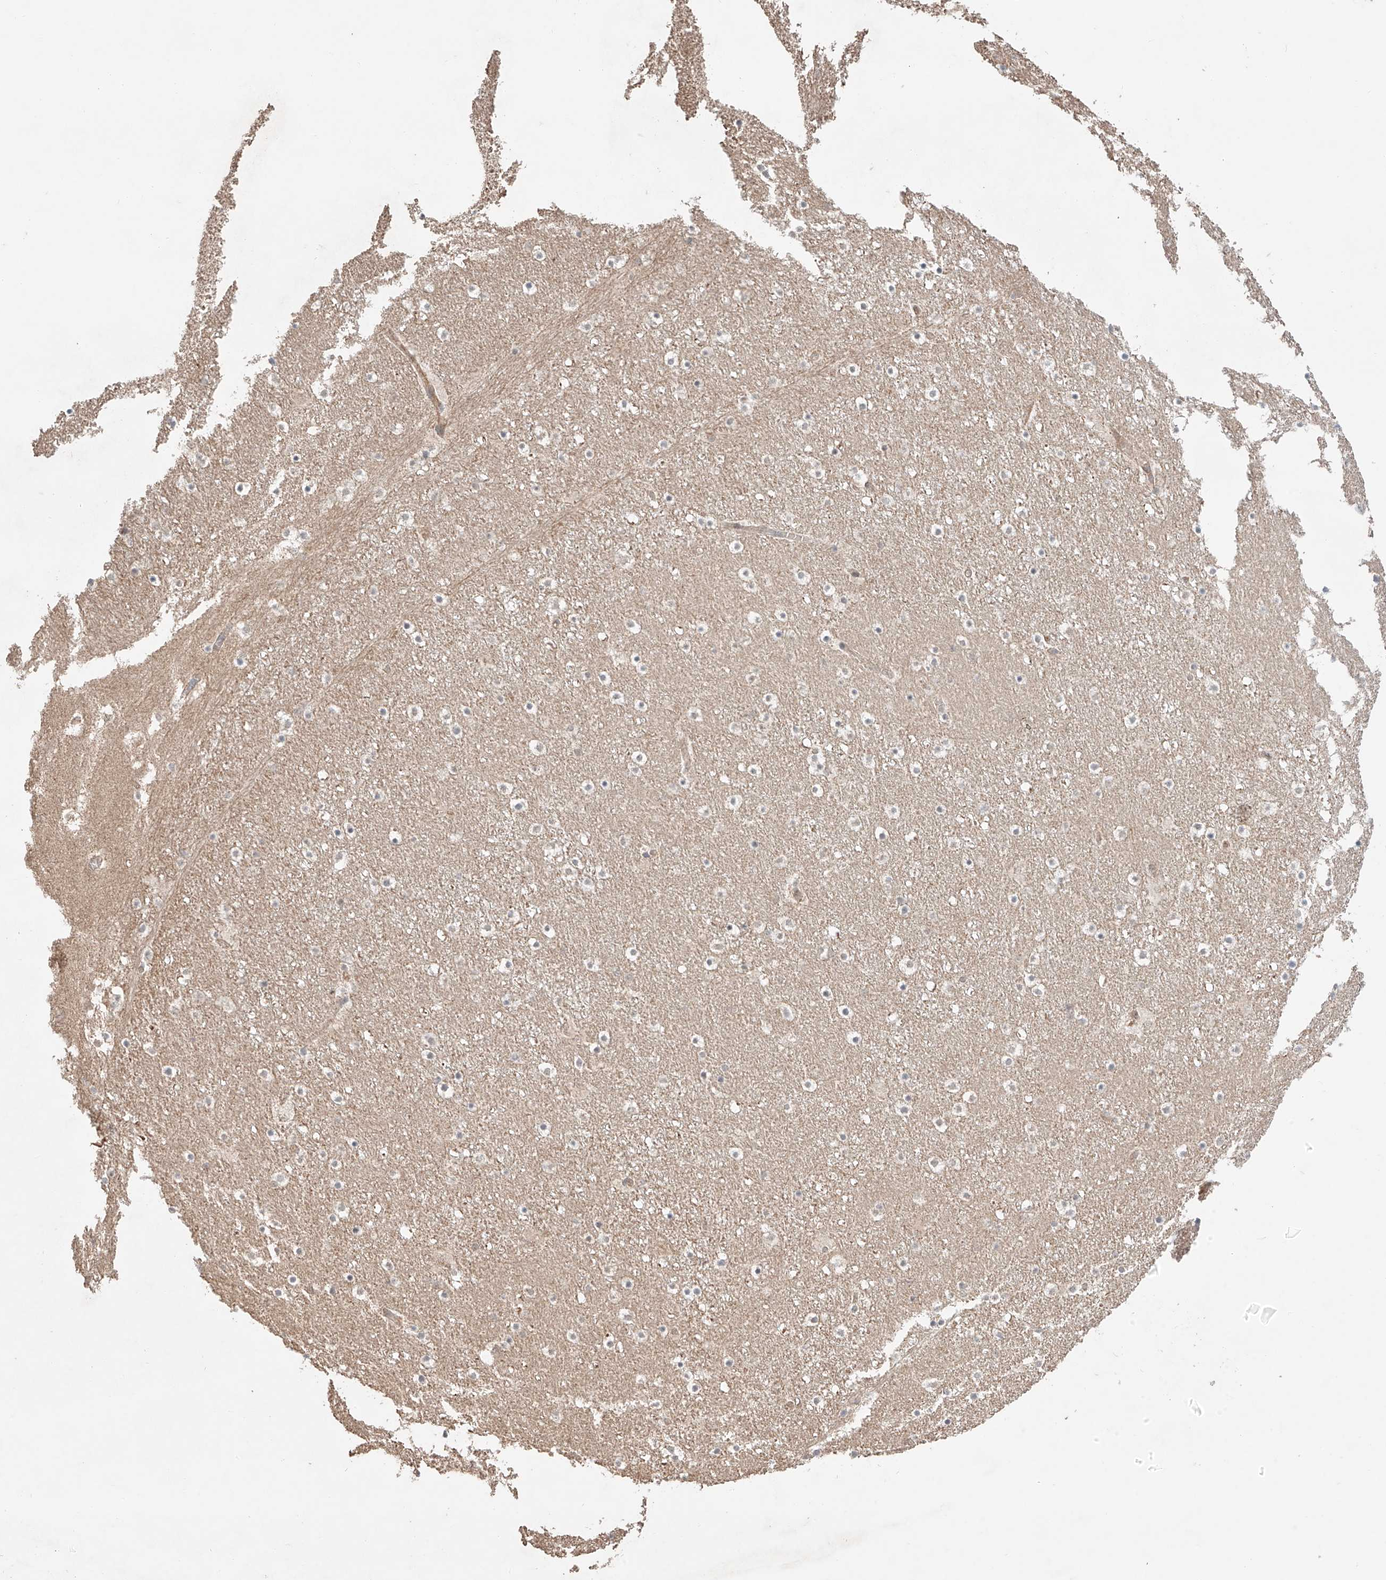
{"staining": {"intensity": "weak", "quantity": "<25%", "location": "cytoplasmic/membranous"}, "tissue": "caudate", "cell_type": "Glial cells", "image_type": "normal", "snomed": [{"axis": "morphology", "description": "Normal tissue, NOS"}, {"axis": "topography", "description": "Lateral ventricle wall"}], "caption": "Immunohistochemical staining of benign caudate demonstrates no significant positivity in glial cells. (DAB (3,3'-diaminobenzidine) immunohistochemistry (IHC) with hematoxylin counter stain).", "gene": "IGSF22", "patient": {"sex": "male", "age": 37}}